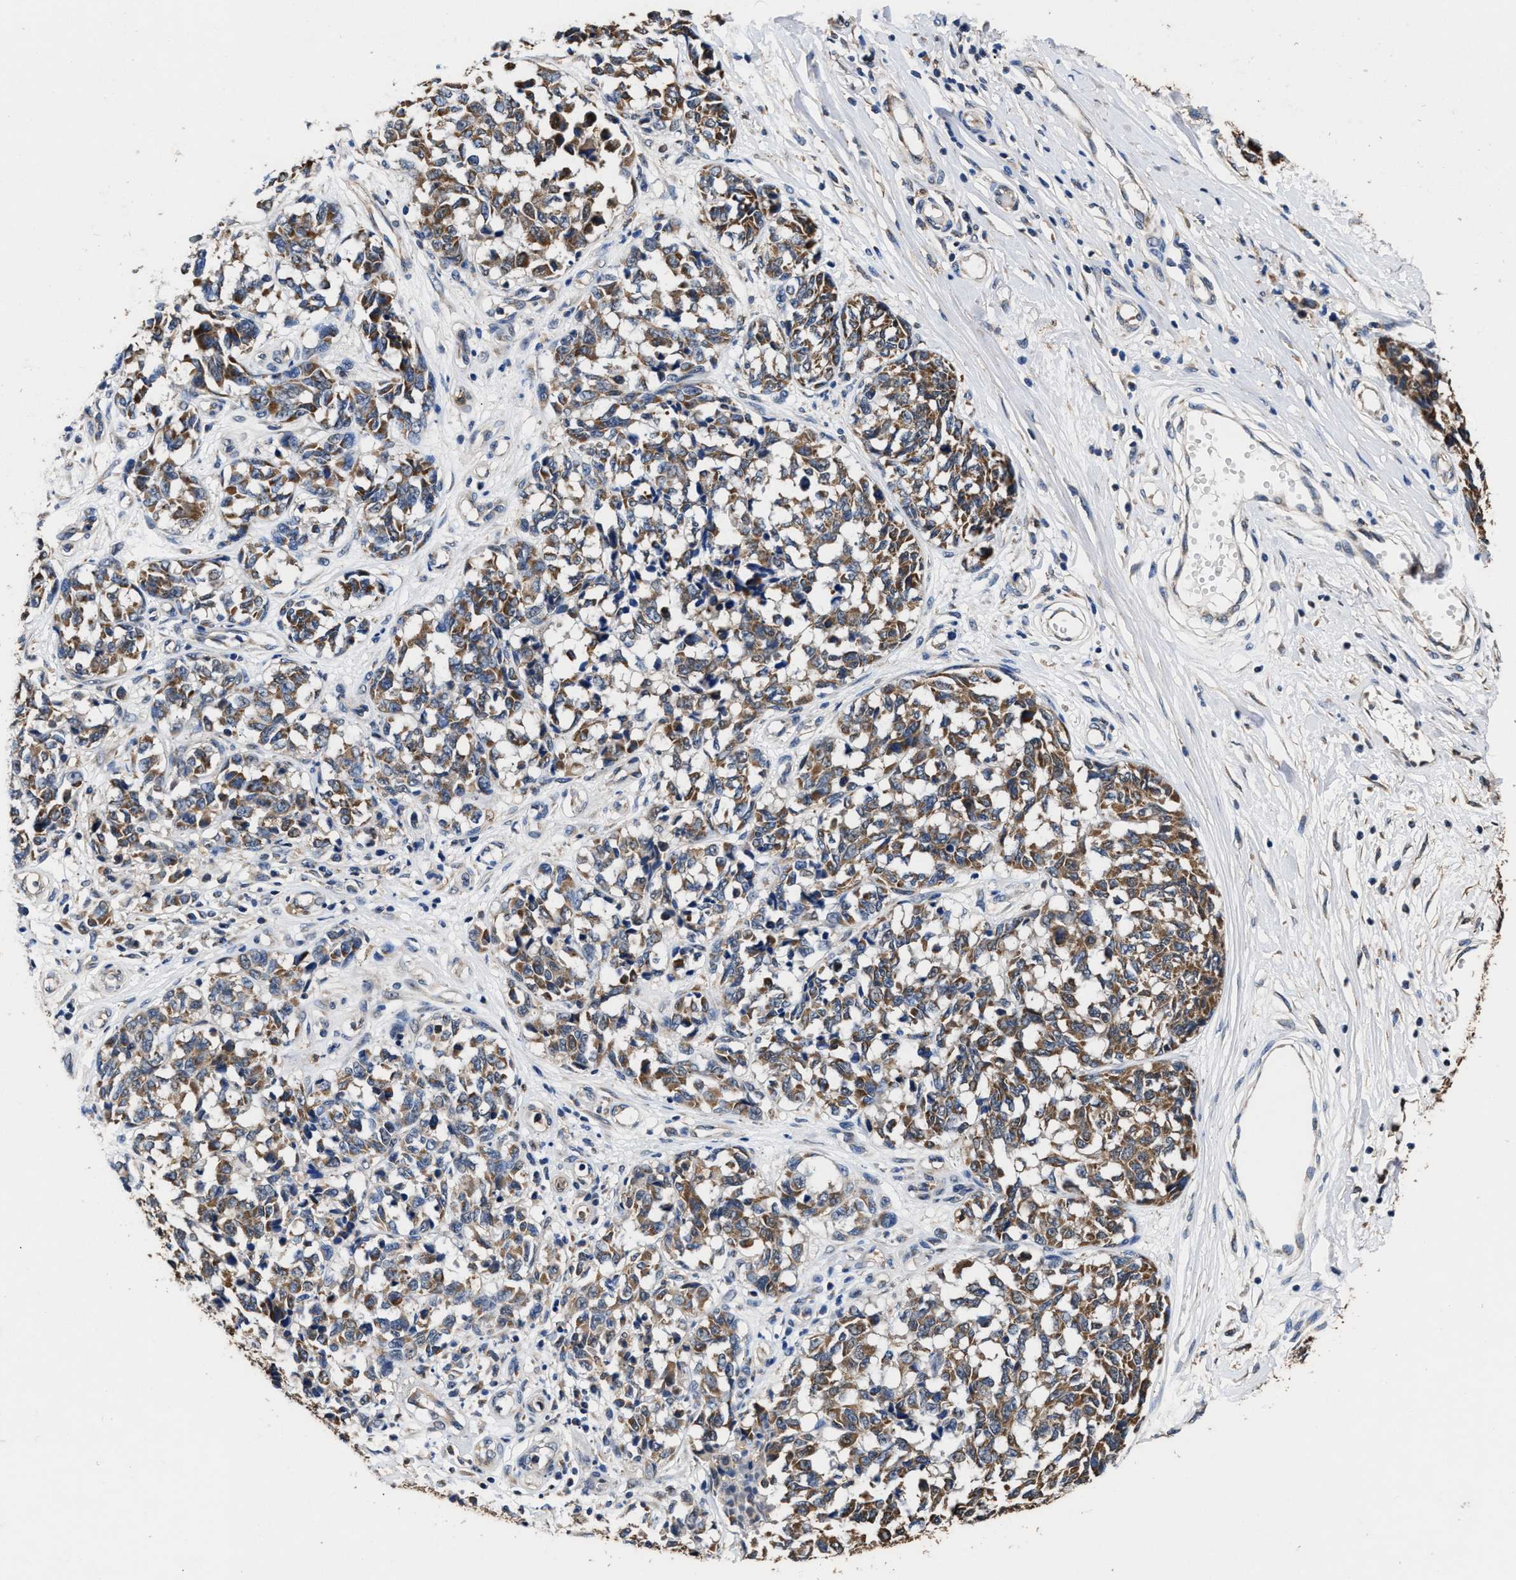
{"staining": {"intensity": "moderate", "quantity": ">75%", "location": "cytoplasmic/membranous"}, "tissue": "melanoma", "cell_type": "Tumor cells", "image_type": "cancer", "snomed": [{"axis": "morphology", "description": "Malignant melanoma, NOS"}, {"axis": "topography", "description": "Skin"}], "caption": "An image of human malignant melanoma stained for a protein reveals moderate cytoplasmic/membranous brown staining in tumor cells. Ihc stains the protein of interest in brown and the nuclei are stained blue.", "gene": "ACLY", "patient": {"sex": "female", "age": 64}}